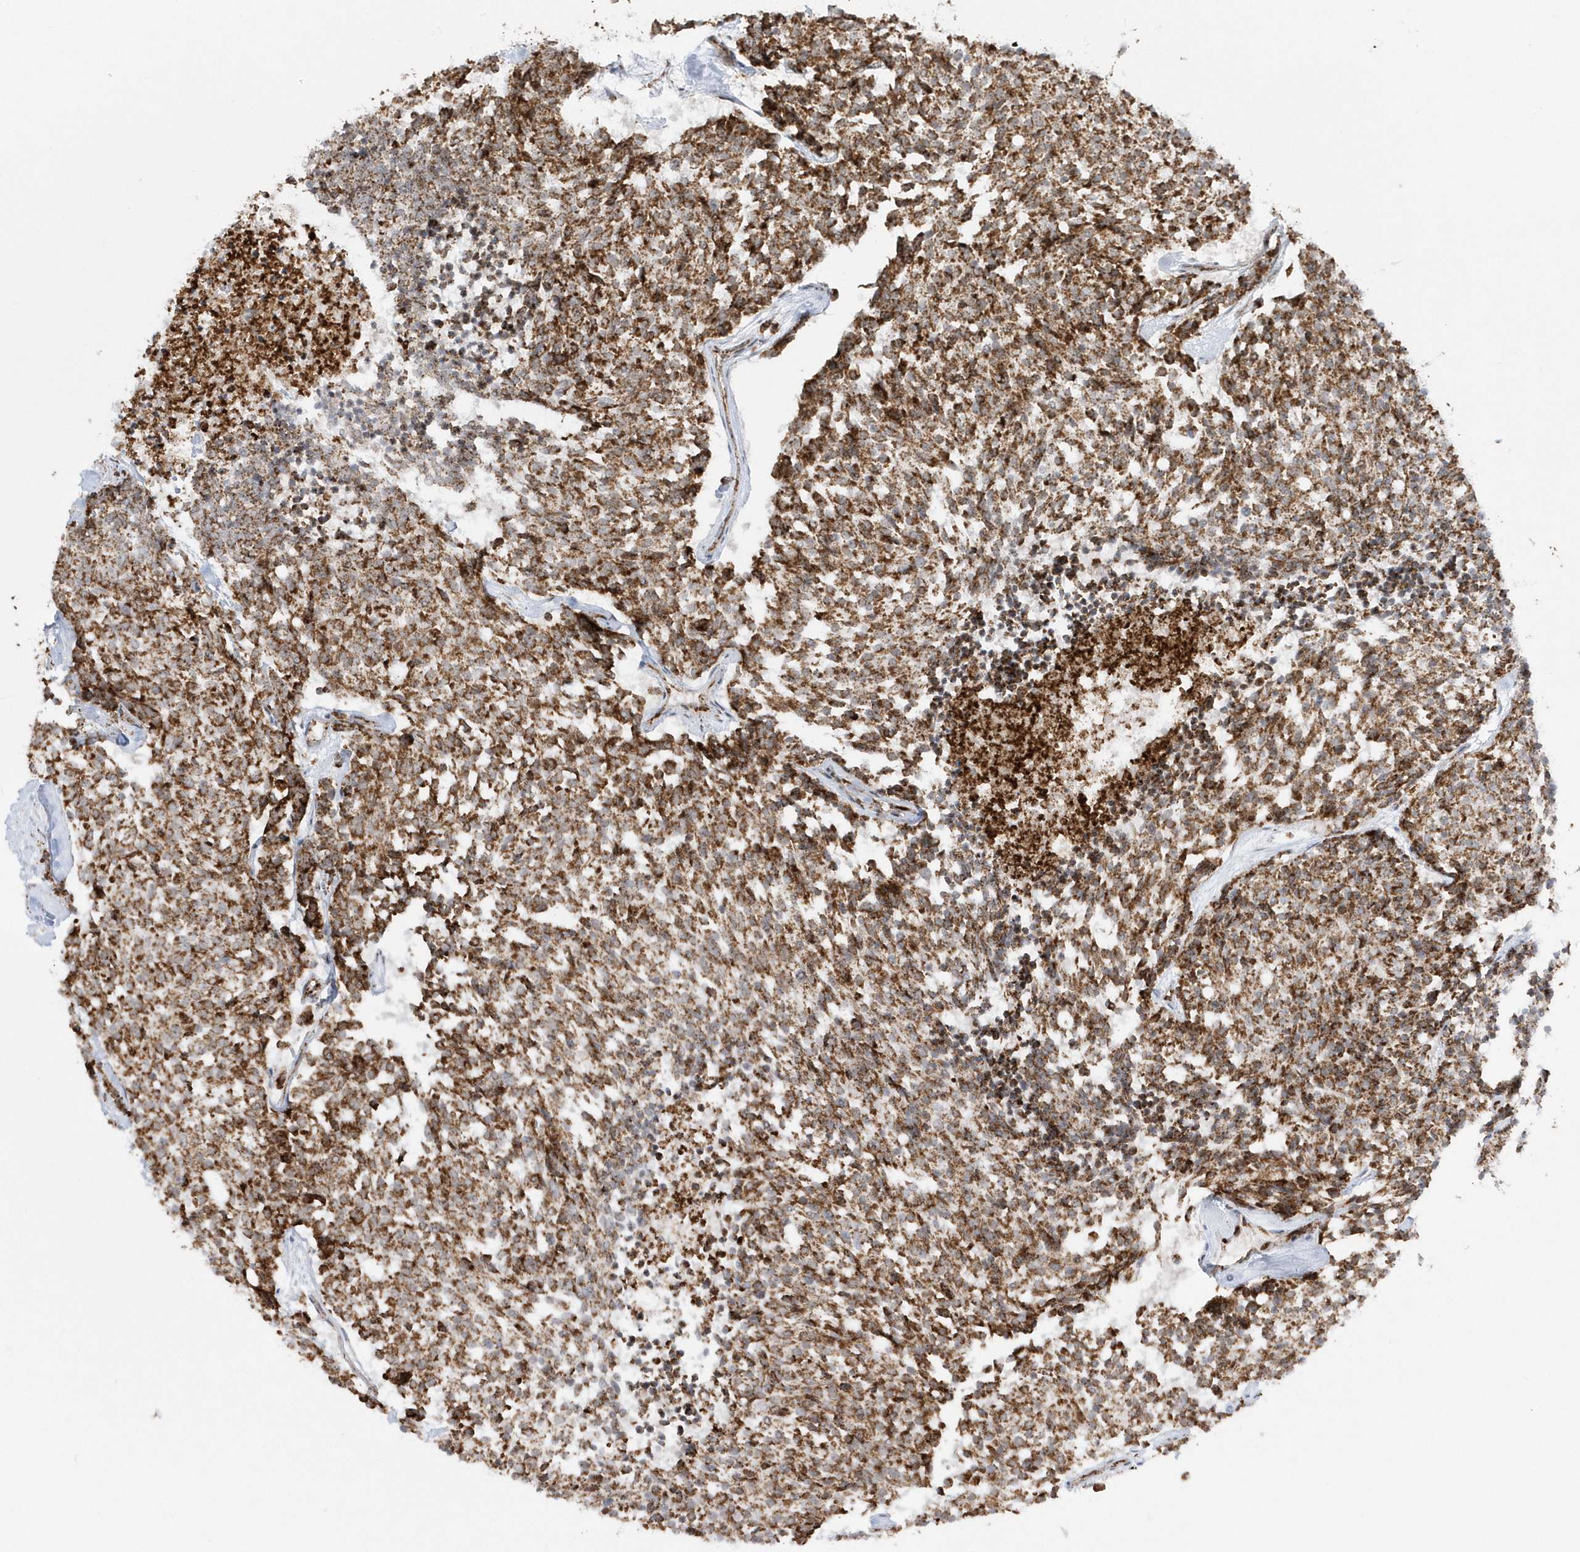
{"staining": {"intensity": "strong", "quantity": ">75%", "location": "cytoplasmic/membranous"}, "tissue": "carcinoid", "cell_type": "Tumor cells", "image_type": "cancer", "snomed": [{"axis": "morphology", "description": "Carcinoid, malignant, NOS"}, {"axis": "topography", "description": "Pancreas"}], "caption": "Immunohistochemical staining of malignant carcinoid reveals high levels of strong cytoplasmic/membranous positivity in about >75% of tumor cells. The protein is shown in brown color, while the nuclei are stained blue.", "gene": "CRY2", "patient": {"sex": "female", "age": 54}}